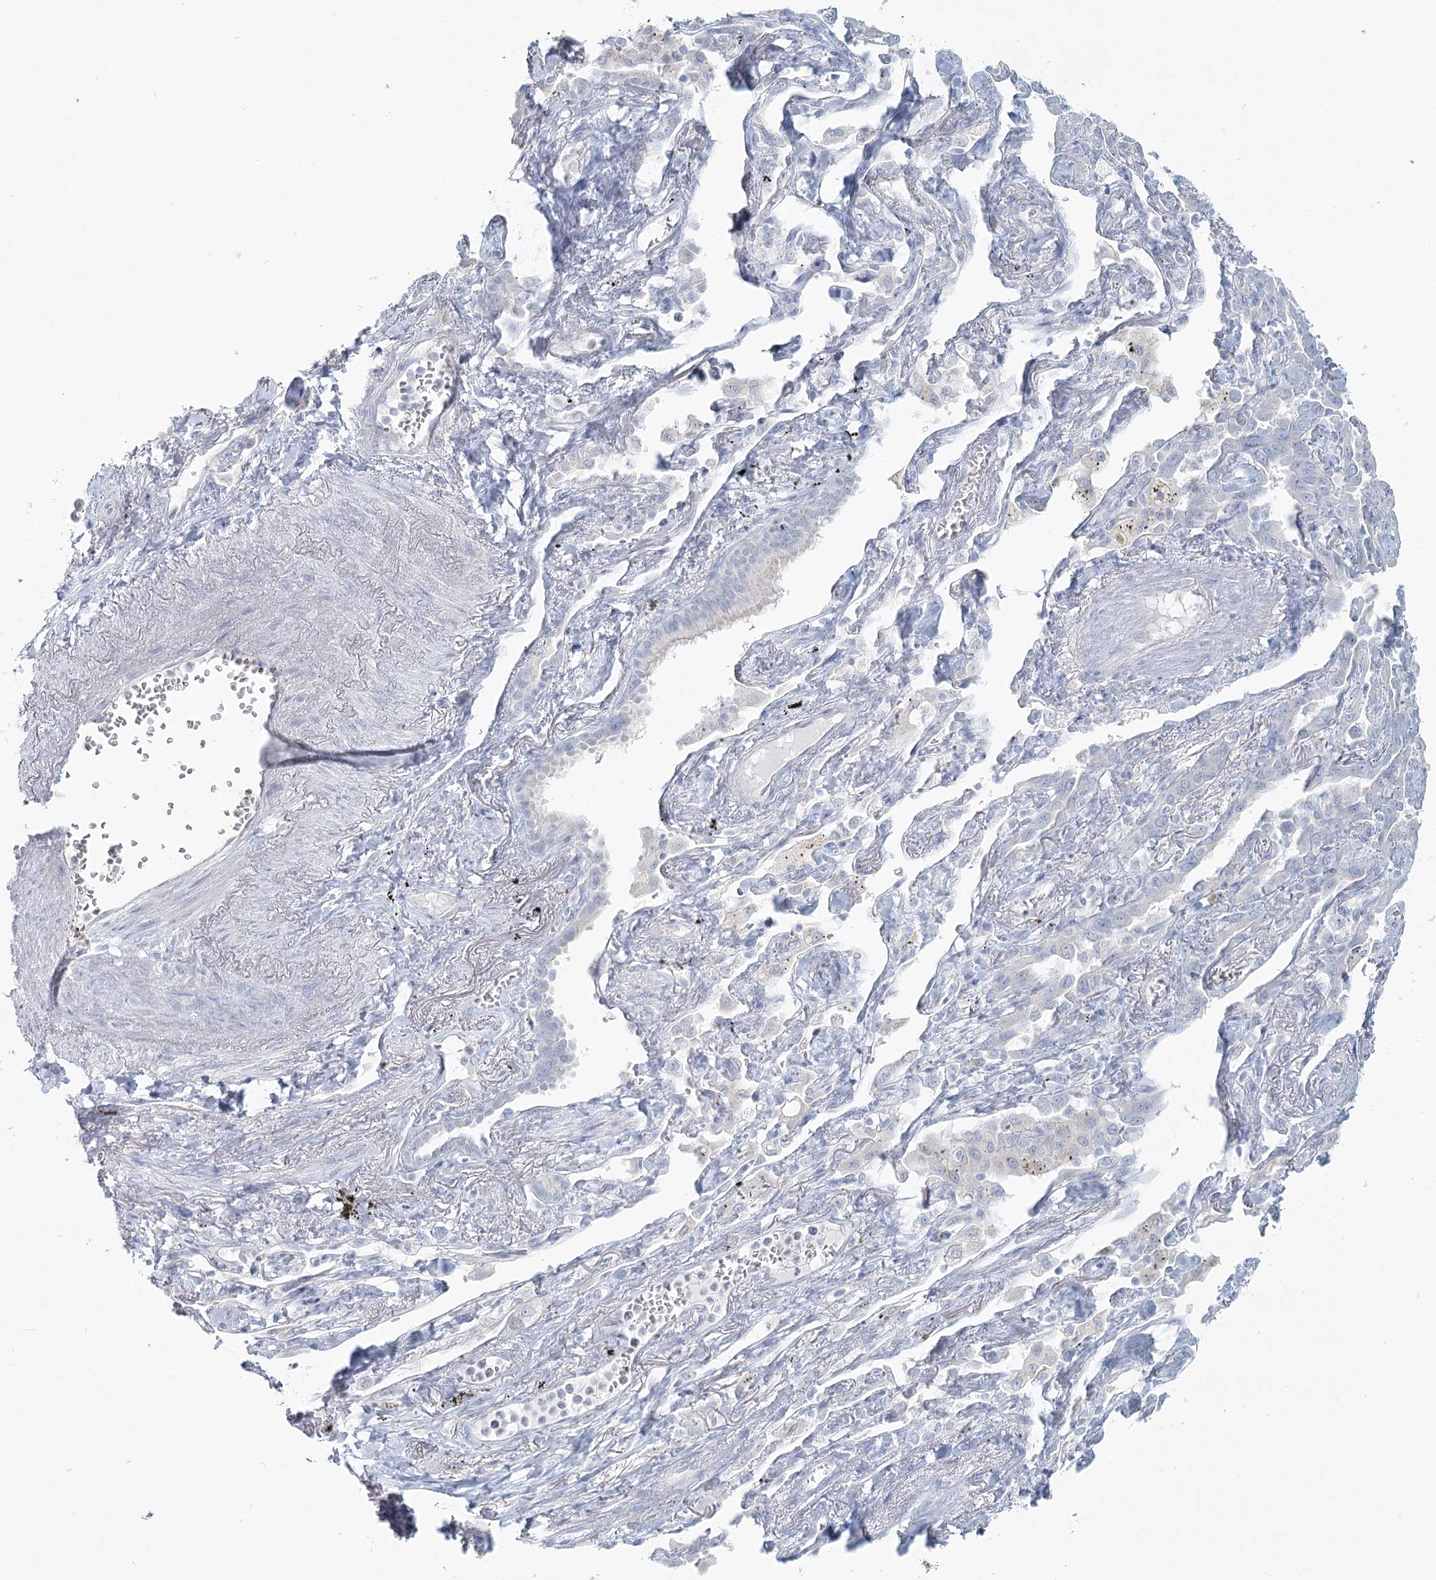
{"staining": {"intensity": "negative", "quantity": "none", "location": "none"}, "tissue": "lung cancer", "cell_type": "Tumor cells", "image_type": "cancer", "snomed": [{"axis": "morphology", "description": "Adenocarcinoma, NOS"}, {"axis": "topography", "description": "Lung"}], "caption": "Human lung adenocarcinoma stained for a protein using immunohistochemistry (IHC) displays no staining in tumor cells.", "gene": "LRP2BP", "patient": {"sex": "male", "age": 67}}